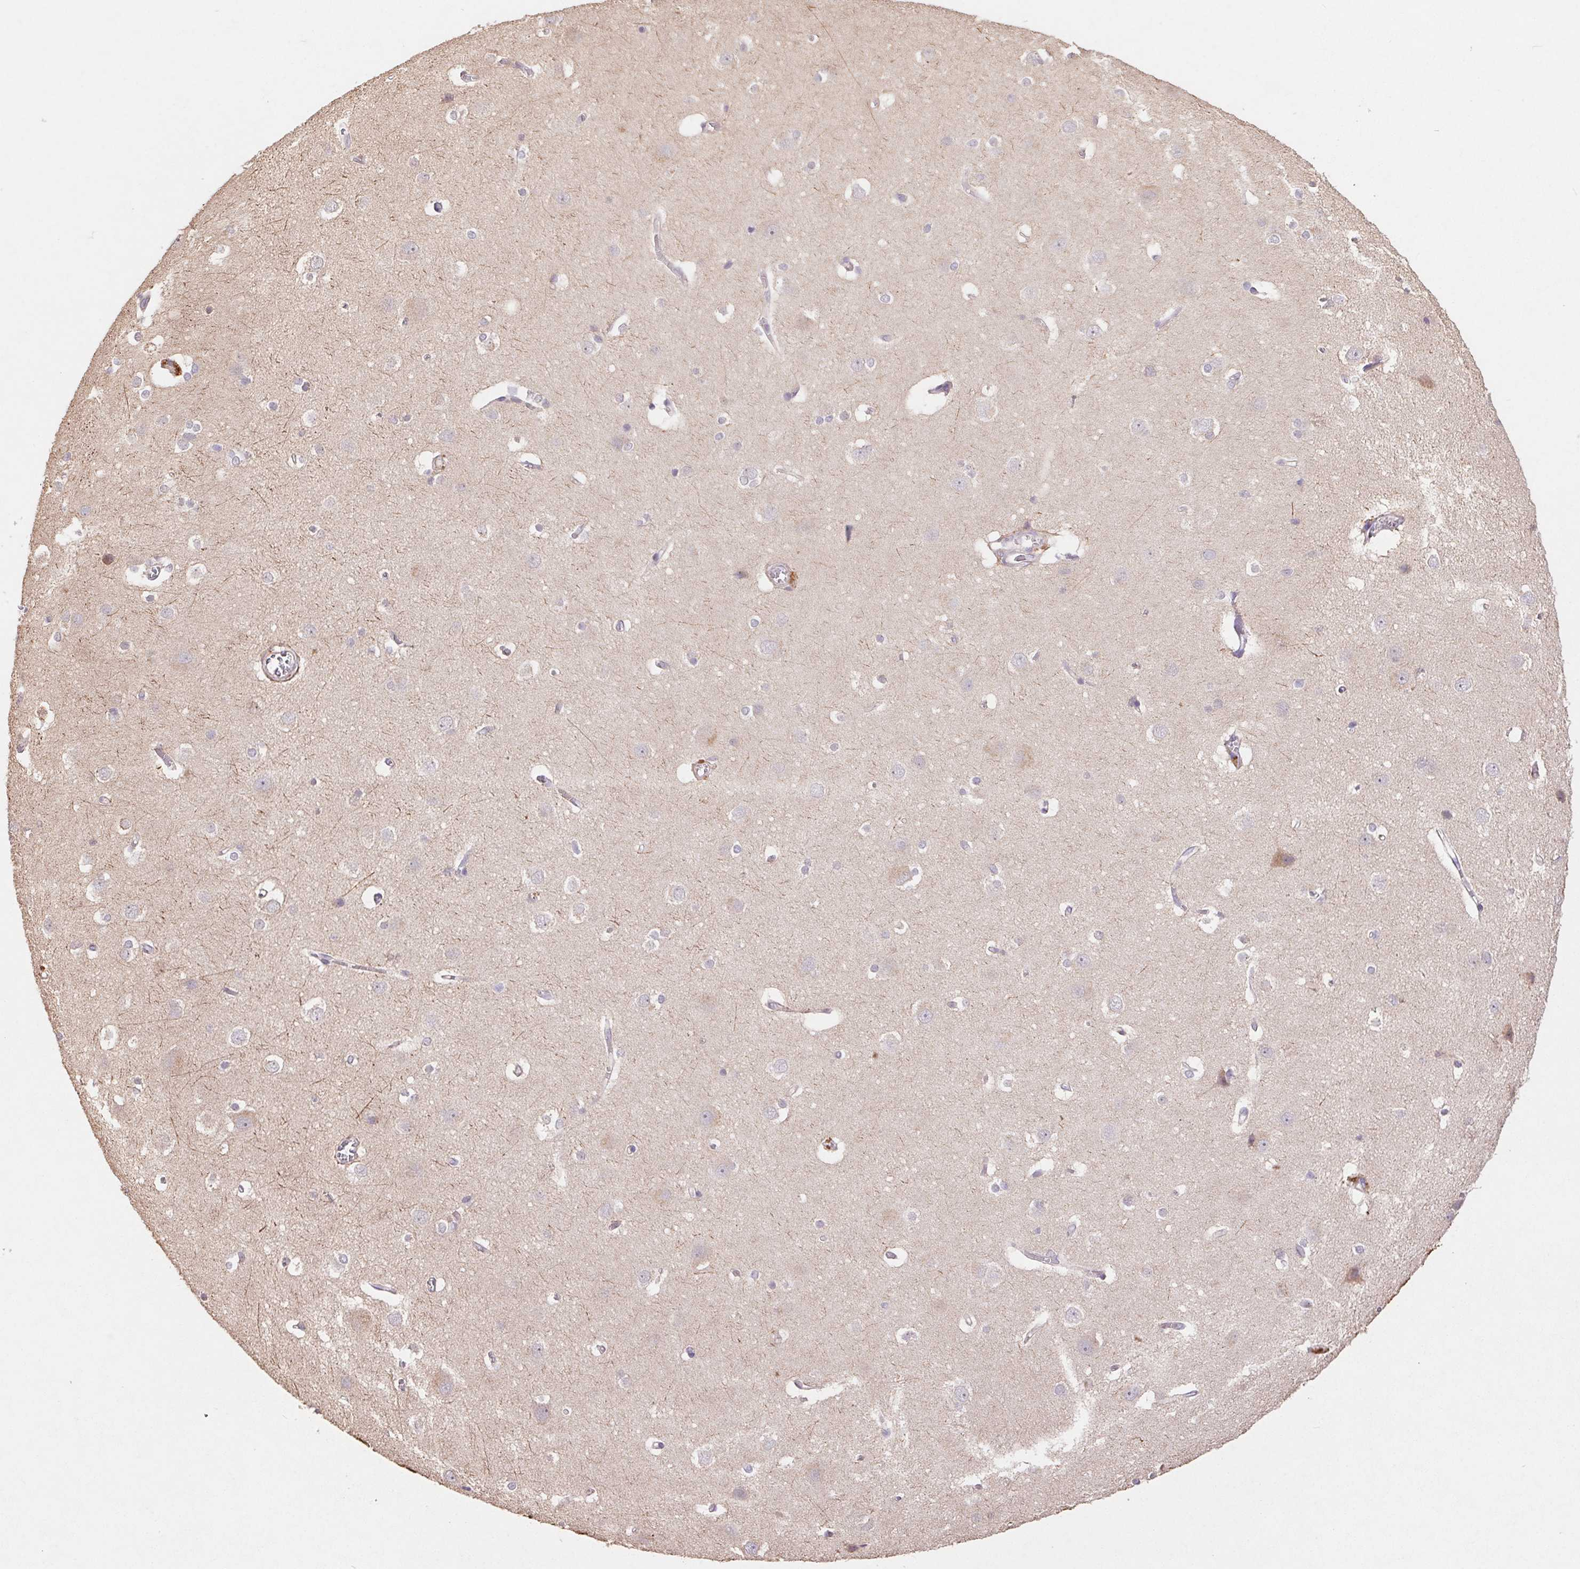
{"staining": {"intensity": "weak", "quantity": "<25%", "location": "cytoplasmic/membranous"}, "tissue": "cerebral cortex", "cell_type": "Endothelial cells", "image_type": "normal", "snomed": [{"axis": "morphology", "description": "Normal tissue, NOS"}, {"axis": "topography", "description": "Cerebral cortex"}], "caption": "Immunohistochemistry of benign human cerebral cortex reveals no expression in endothelial cells.", "gene": "GRM2", "patient": {"sex": "male", "age": 37}}